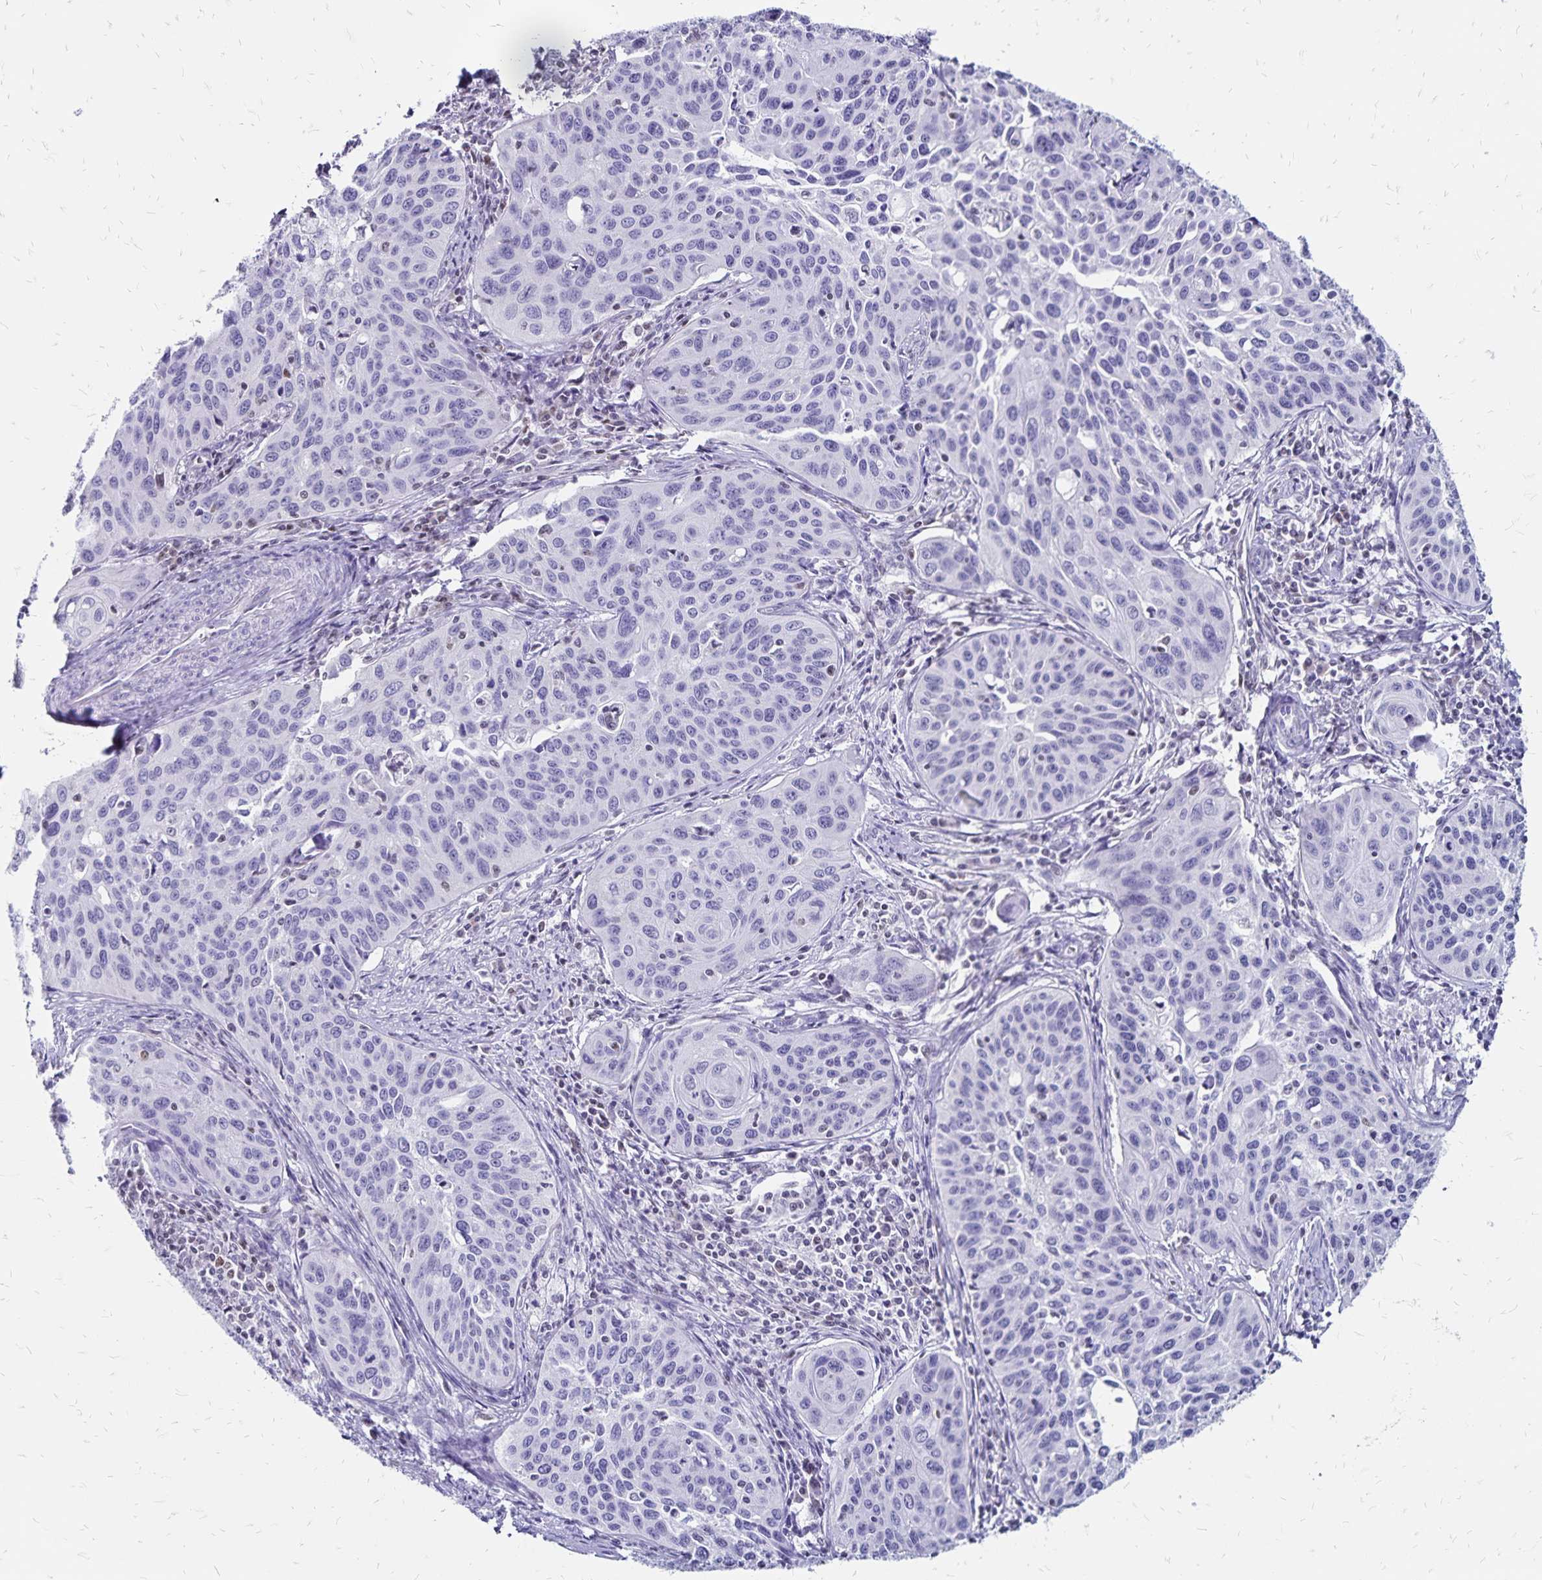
{"staining": {"intensity": "negative", "quantity": "none", "location": "none"}, "tissue": "cervical cancer", "cell_type": "Tumor cells", "image_type": "cancer", "snomed": [{"axis": "morphology", "description": "Squamous cell carcinoma, NOS"}, {"axis": "topography", "description": "Cervix"}], "caption": "The micrograph exhibits no significant expression in tumor cells of cervical squamous cell carcinoma.", "gene": "IKZF1", "patient": {"sex": "female", "age": 31}}